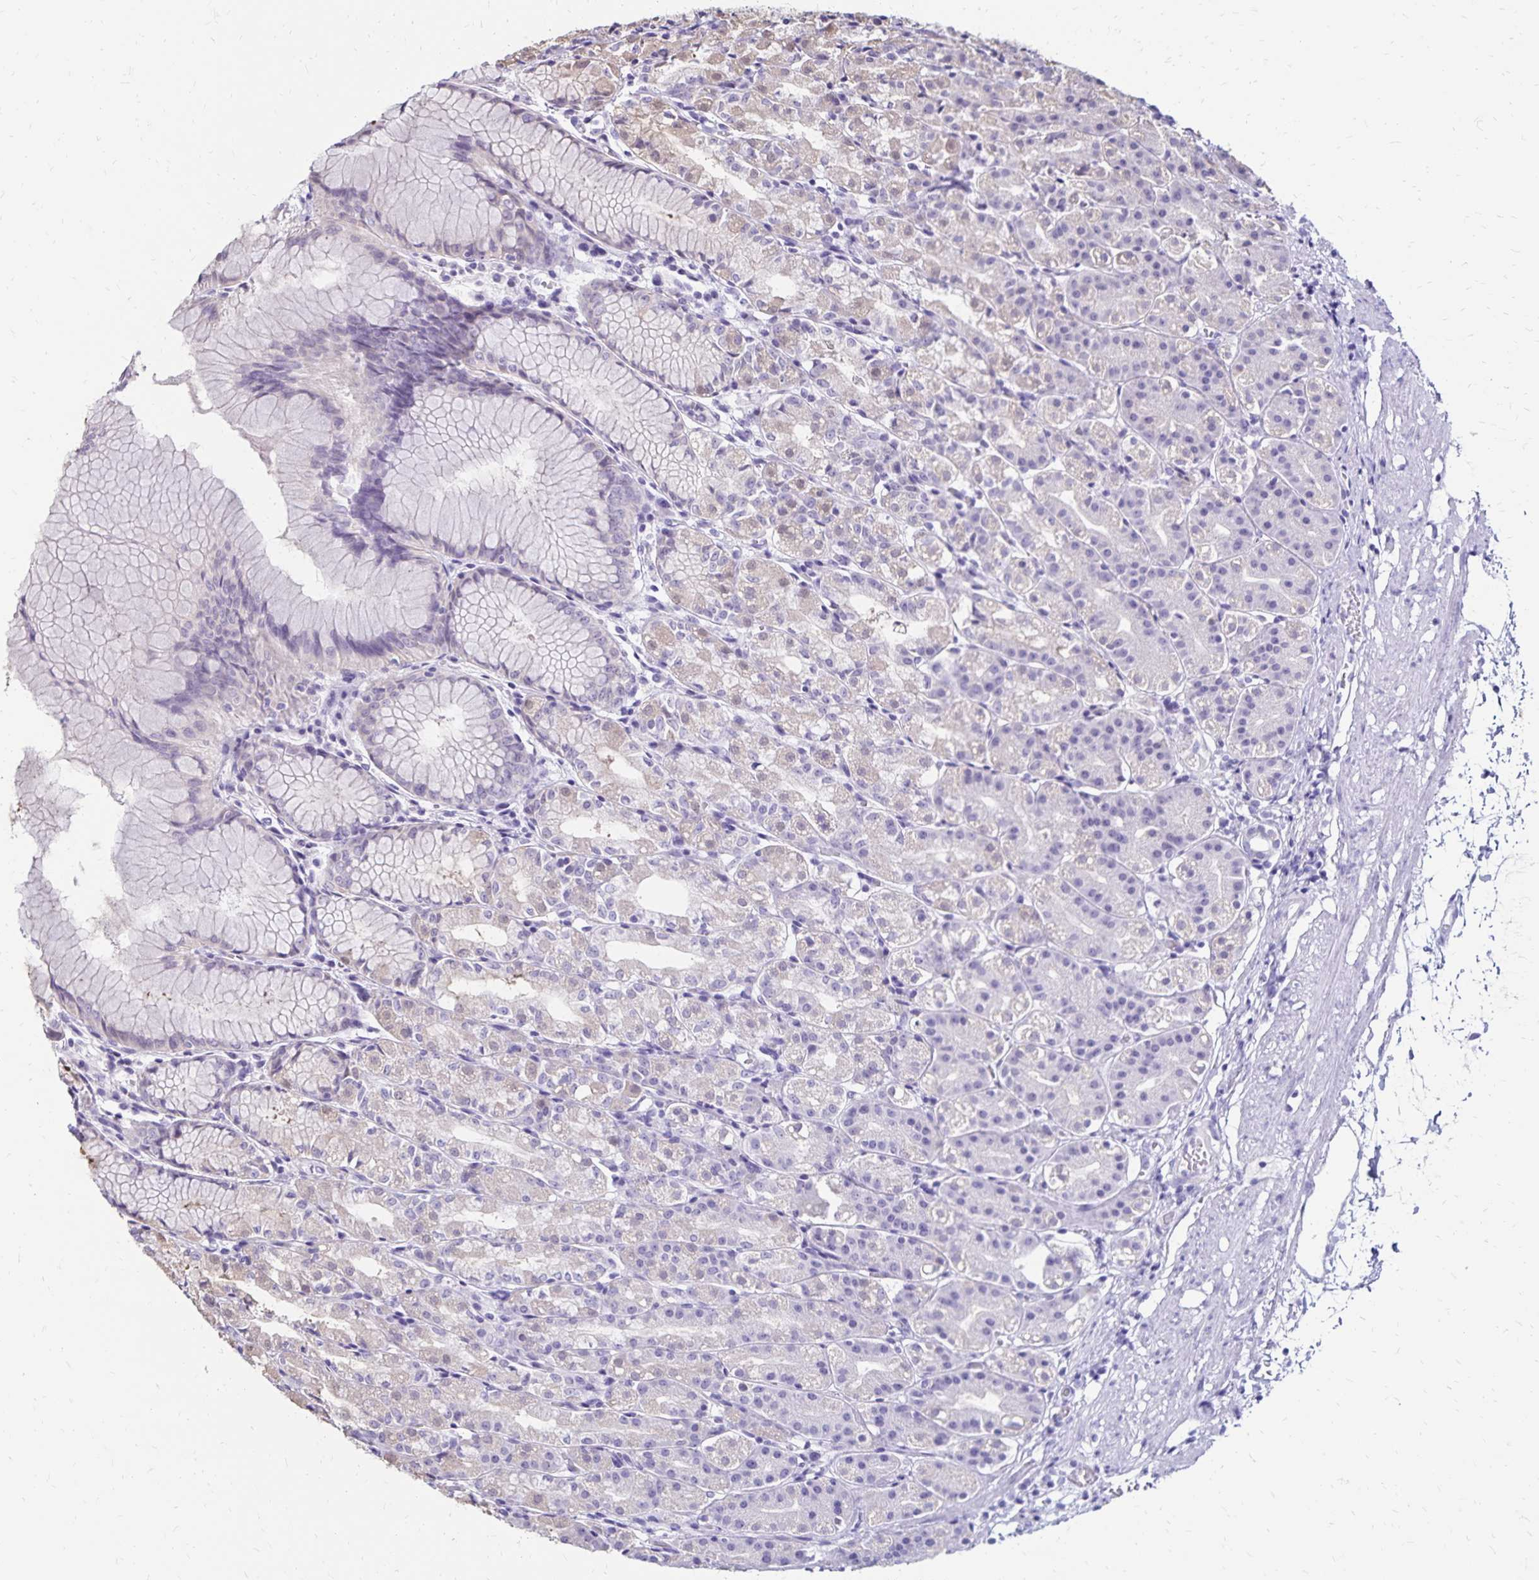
{"staining": {"intensity": "weak", "quantity": "25%-75%", "location": "cytoplasmic/membranous"}, "tissue": "stomach", "cell_type": "Glandular cells", "image_type": "normal", "snomed": [{"axis": "morphology", "description": "Normal tissue, NOS"}, {"axis": "topography", "description": "Stomach"}], "caption": "Immunohistochemistry (IHC) (DAB (3,3'-diaminobenzidine)) staining of normal human stomach exhibits weak cytoplasmic/membranous protein positivity in approximately 25%-75% of glandular cells.", "gene": "SH3GL3", "patient": {"sex": "female", "age": 57}}